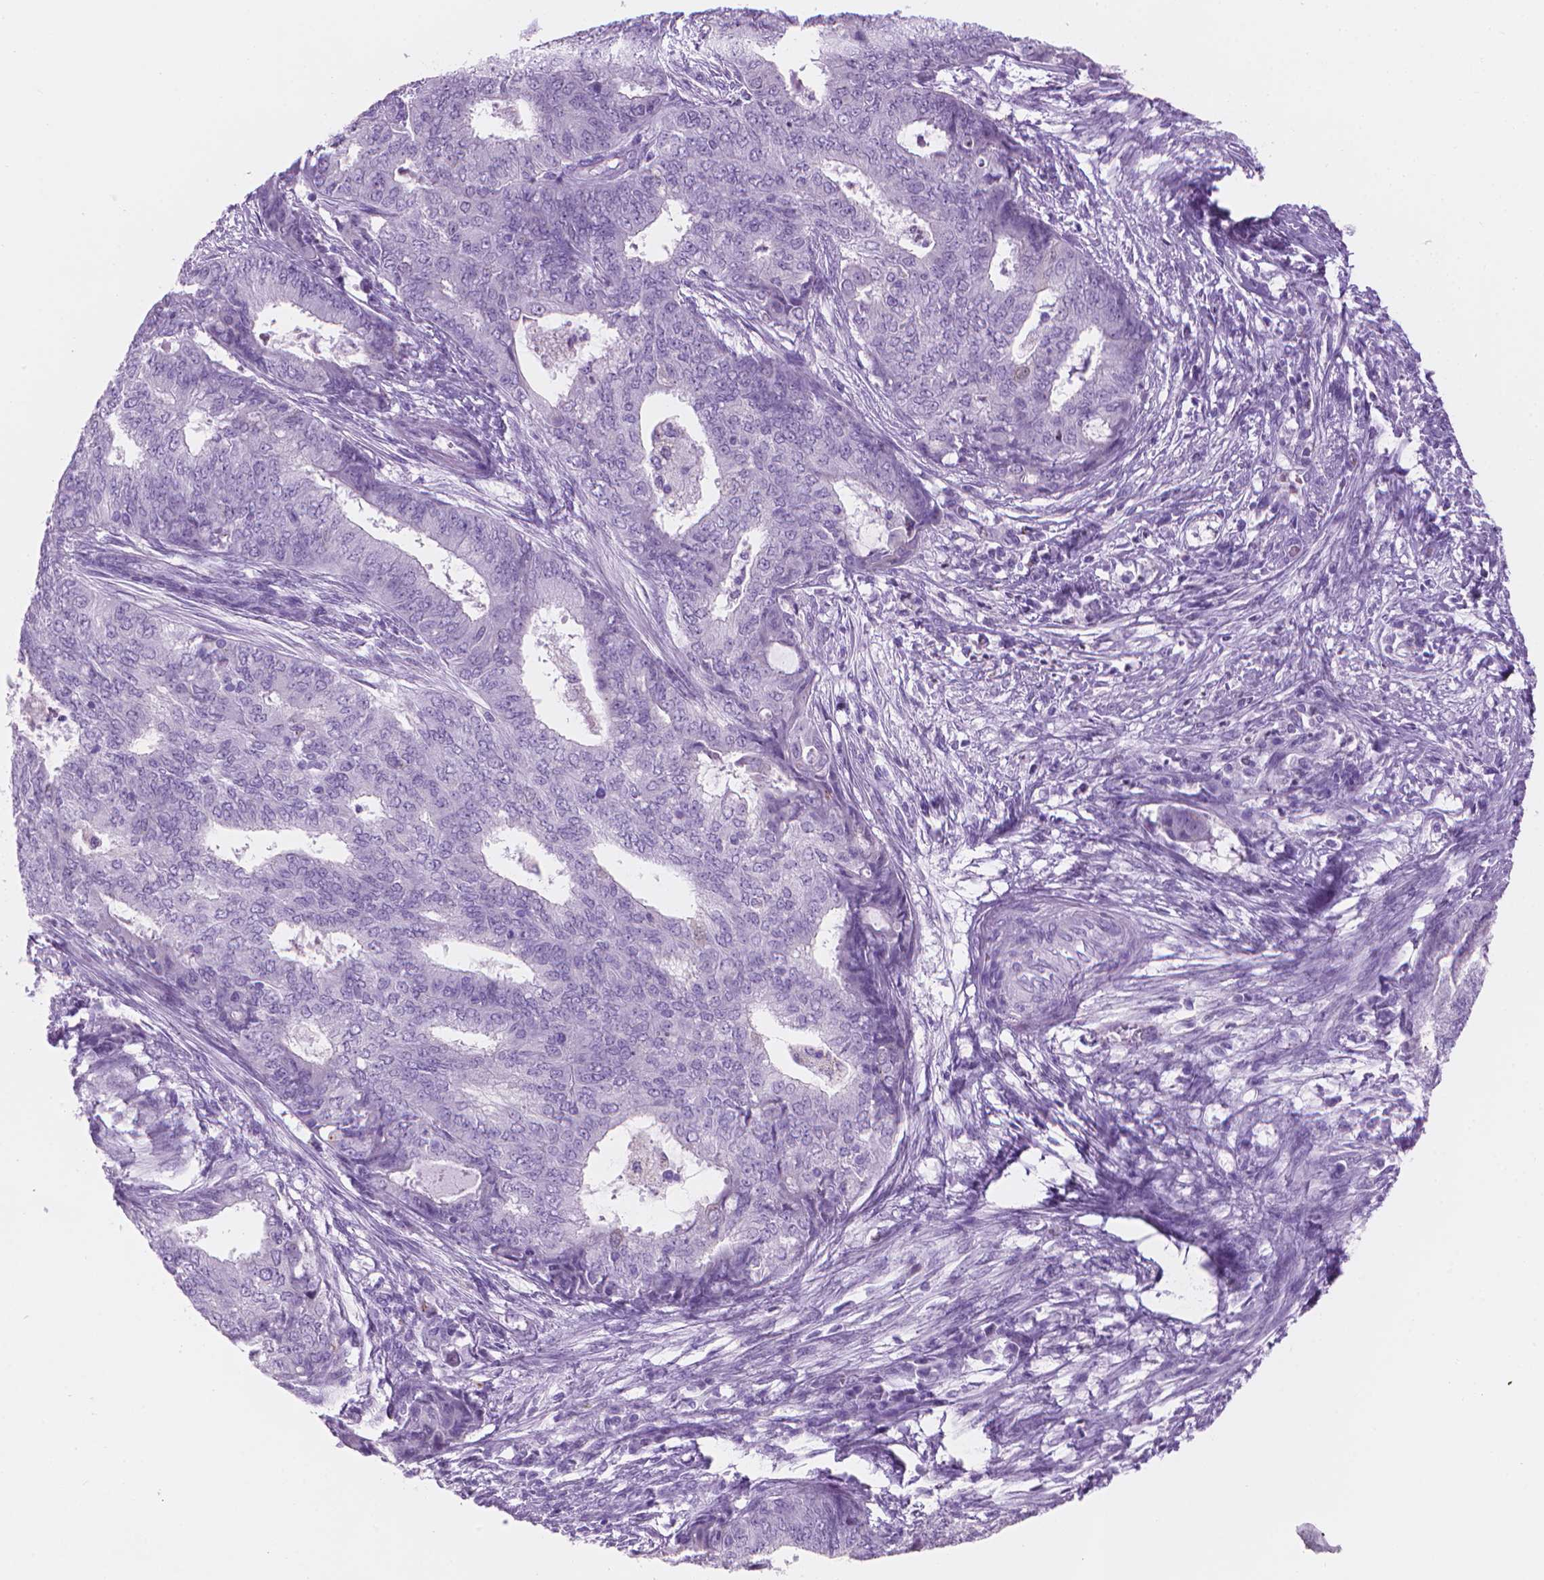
{"staining": {"intensity": "negative", "quantity": "none", "location": "none"}, "tissue": "endometrial cancer", "cell_type": "Tumor cells", "image_type": "cancer", "snomed": [{"axis": "morphology", "description": "Adenocarcinoma, NOS"}, {"axis": "topography", "description": "Endometrium"}], "caption": "Immunohistochemistry micrograph of neoplastic tissue: endometrial adenocarcinoma stained with DAB displays no significant protein expression in tumor cells.", "gene": "TTC29", "patient": {"sex": "female", "age": 62}}